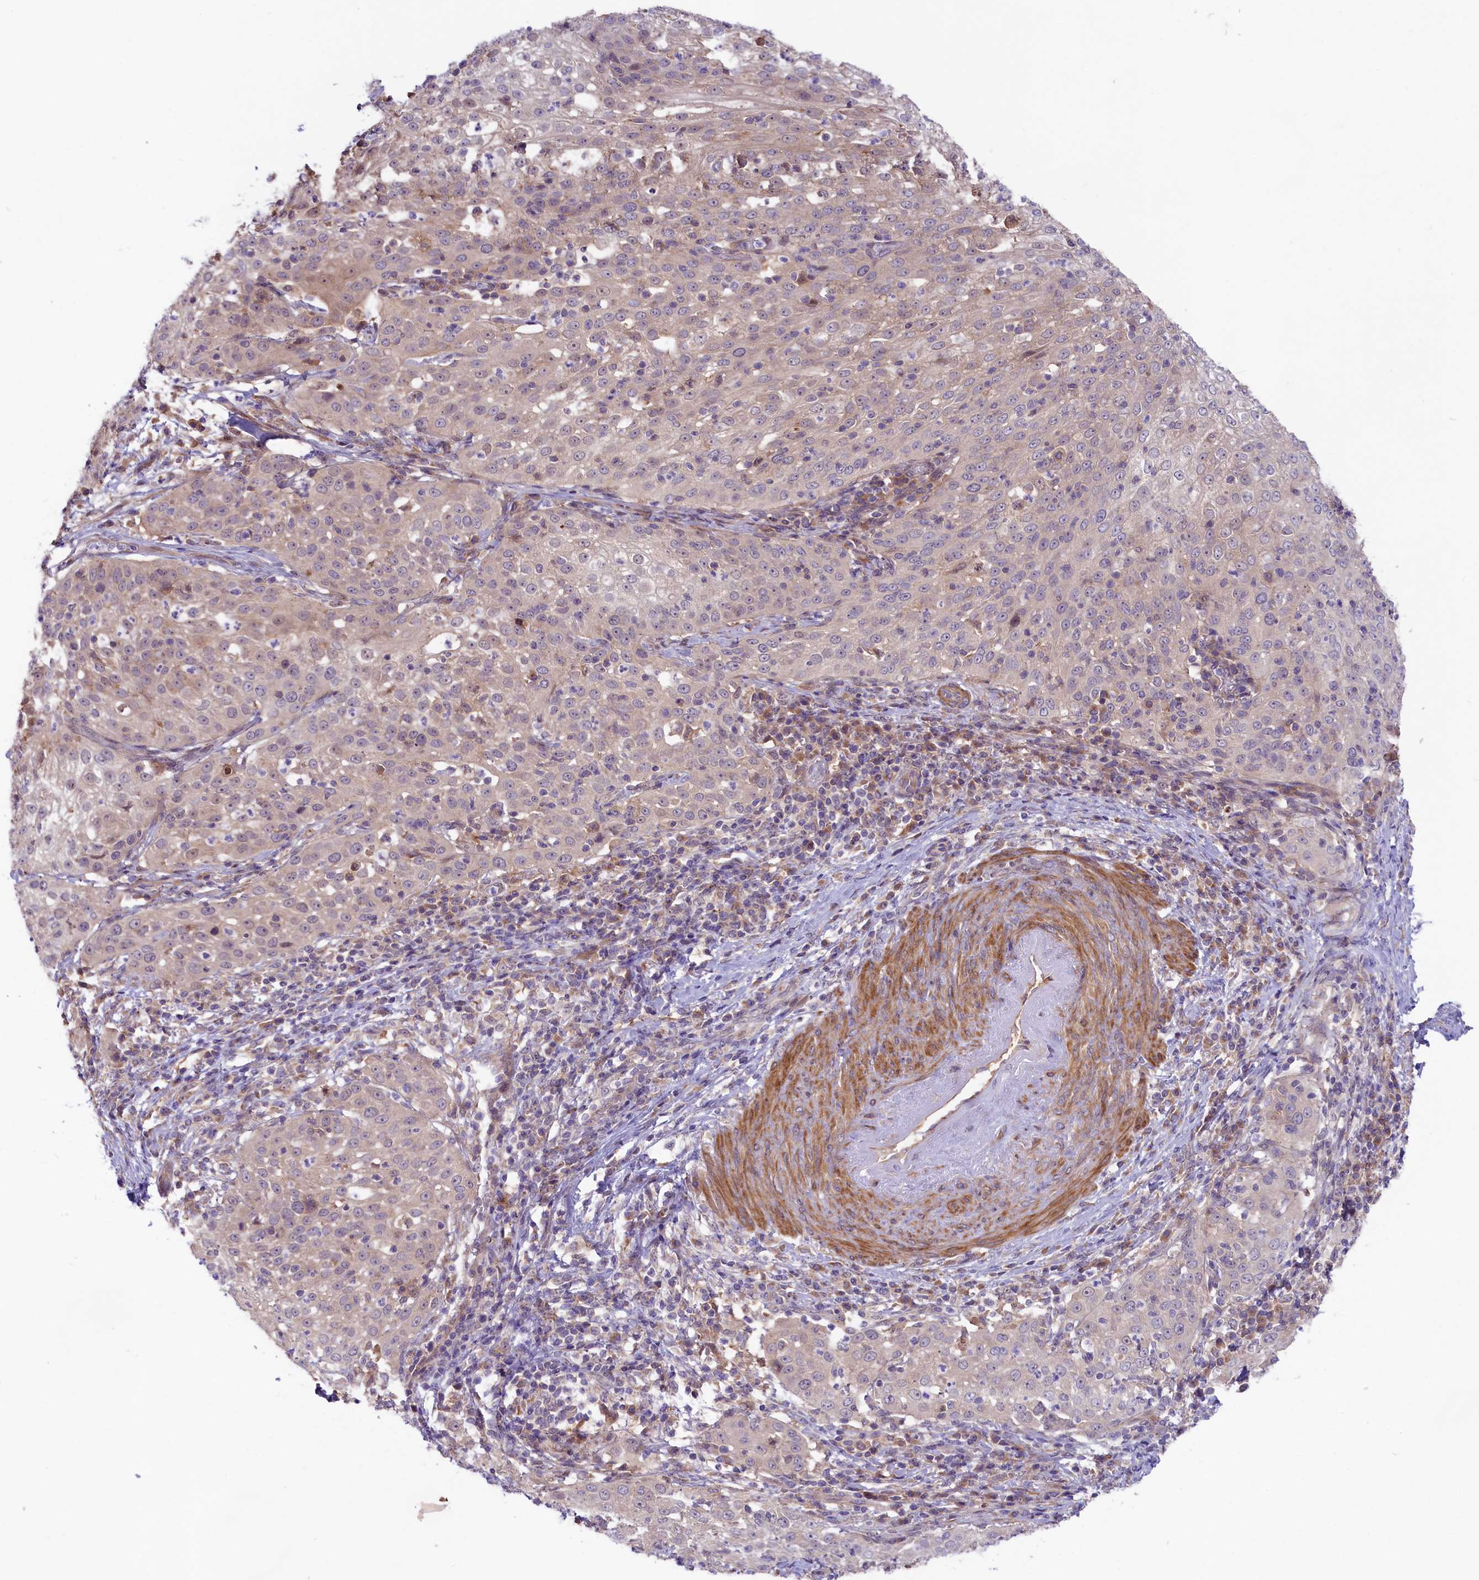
{"staining": {"intensity": "weak", "quantity": "<25%", "location": "cytoplasmic/membranous"}, "tissue": "cervical cancer", "cell_type": "Tumor cells", "image_type": "cancer", "snomed": [{"axis": "morphology", "description": "Squamous cell carcinoma, NOS"}, {"axis": "topography", "description": "Cervix"}], "caption": "Cervical squamous cell carcinoma stained for a protein using IHC exhibits no expression tumor cells.", "gene": "COG8", "patient": {"sex": "female", "age": 57}}